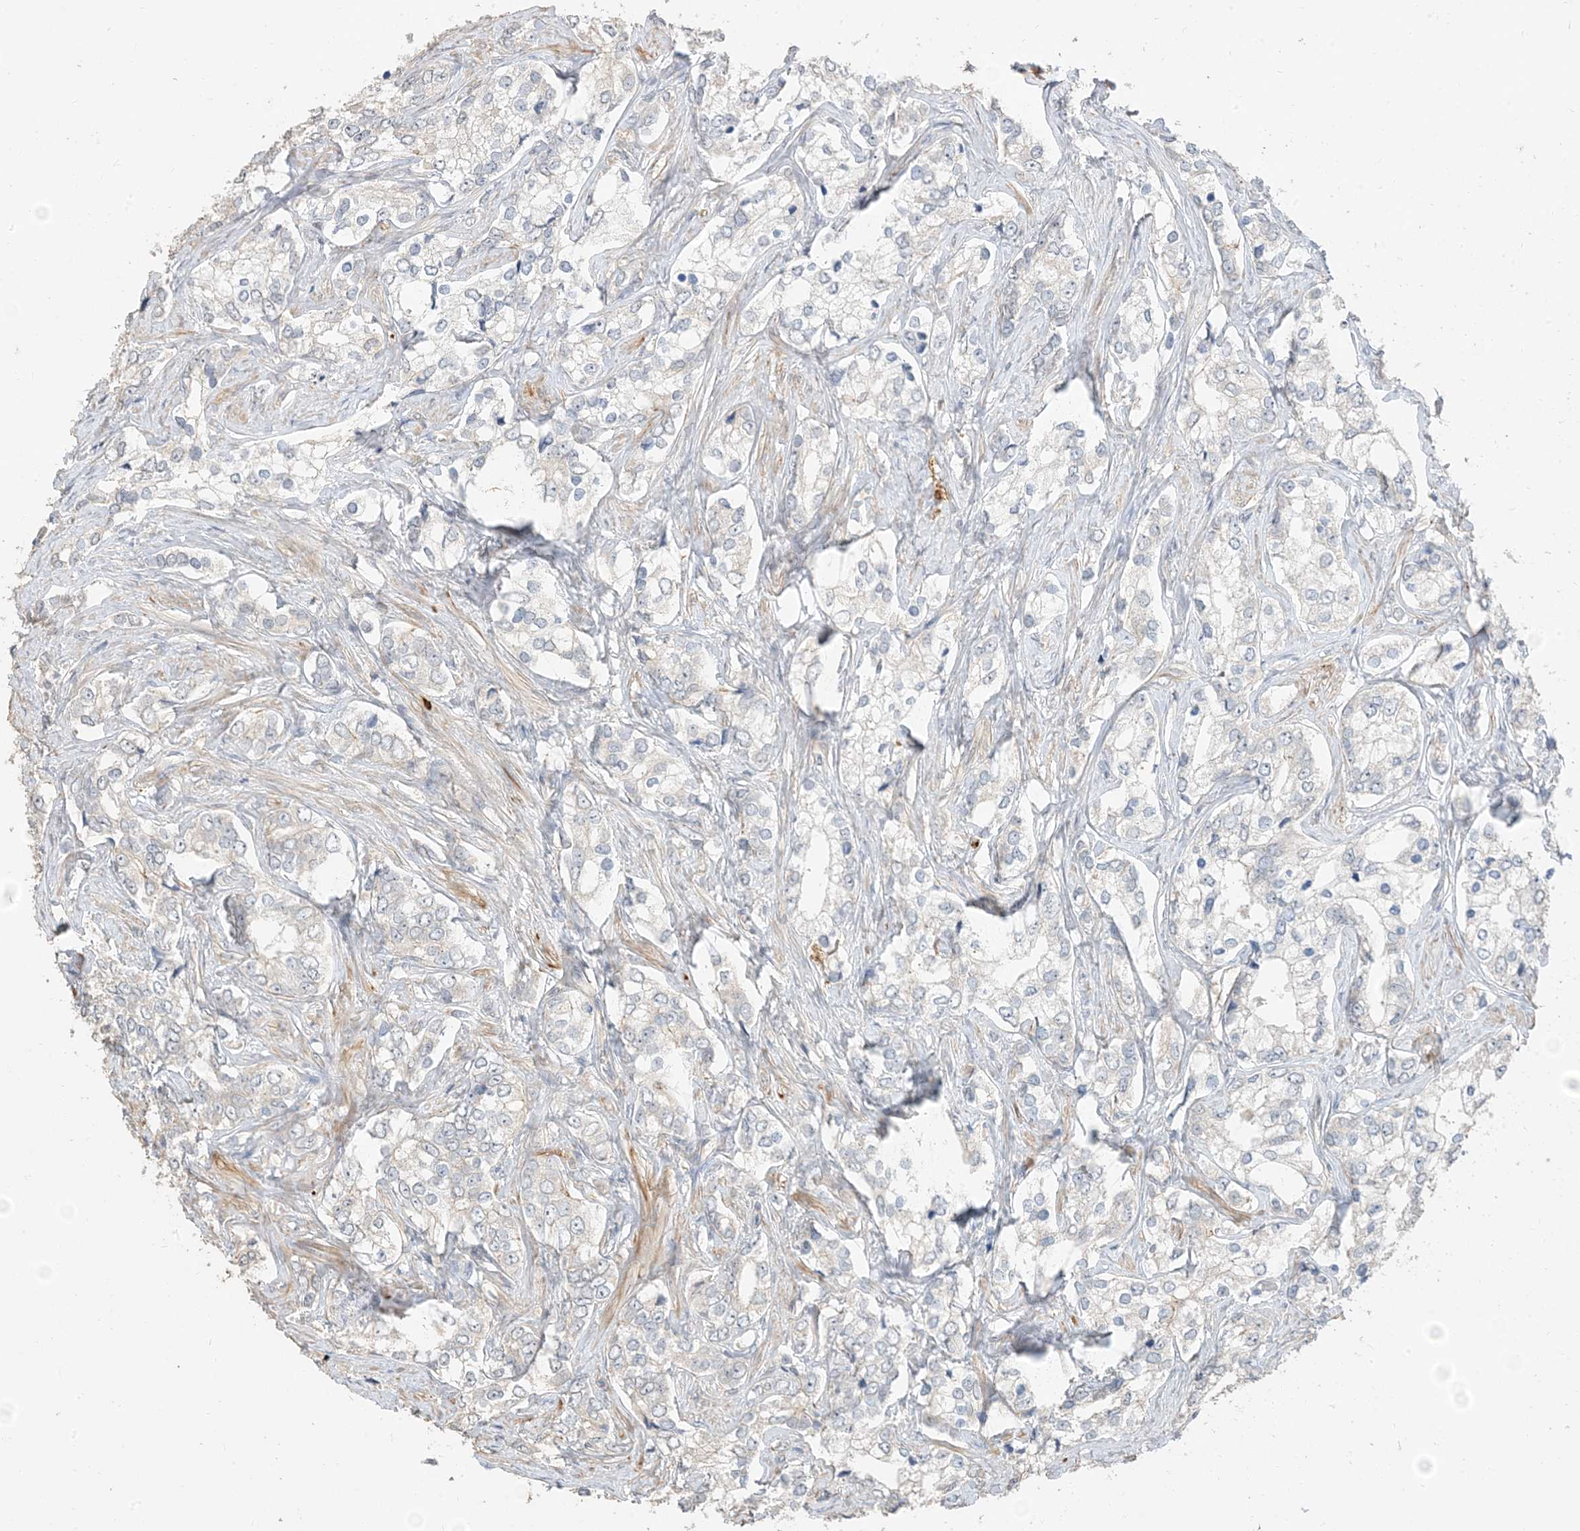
{"staining": {"intensity": "negative", "quantity": "none", "location": "none"}, "tissue": "prostate cancer", "cell_type": "Tumor cells", "image_type": "cancer", "snomed": [{"axis": "morphology", "description": "Adenocarcinoma, High grade"}, {"axis": "topography", "description": "Prostate"}], "caption": "Immunohistochemical staining of prostate cancer (high-grade adenocarcinoma) displays no significant staining in tumor cells.", "gene": "RNF175", "patient": {"sex": "male", "age": 66}}